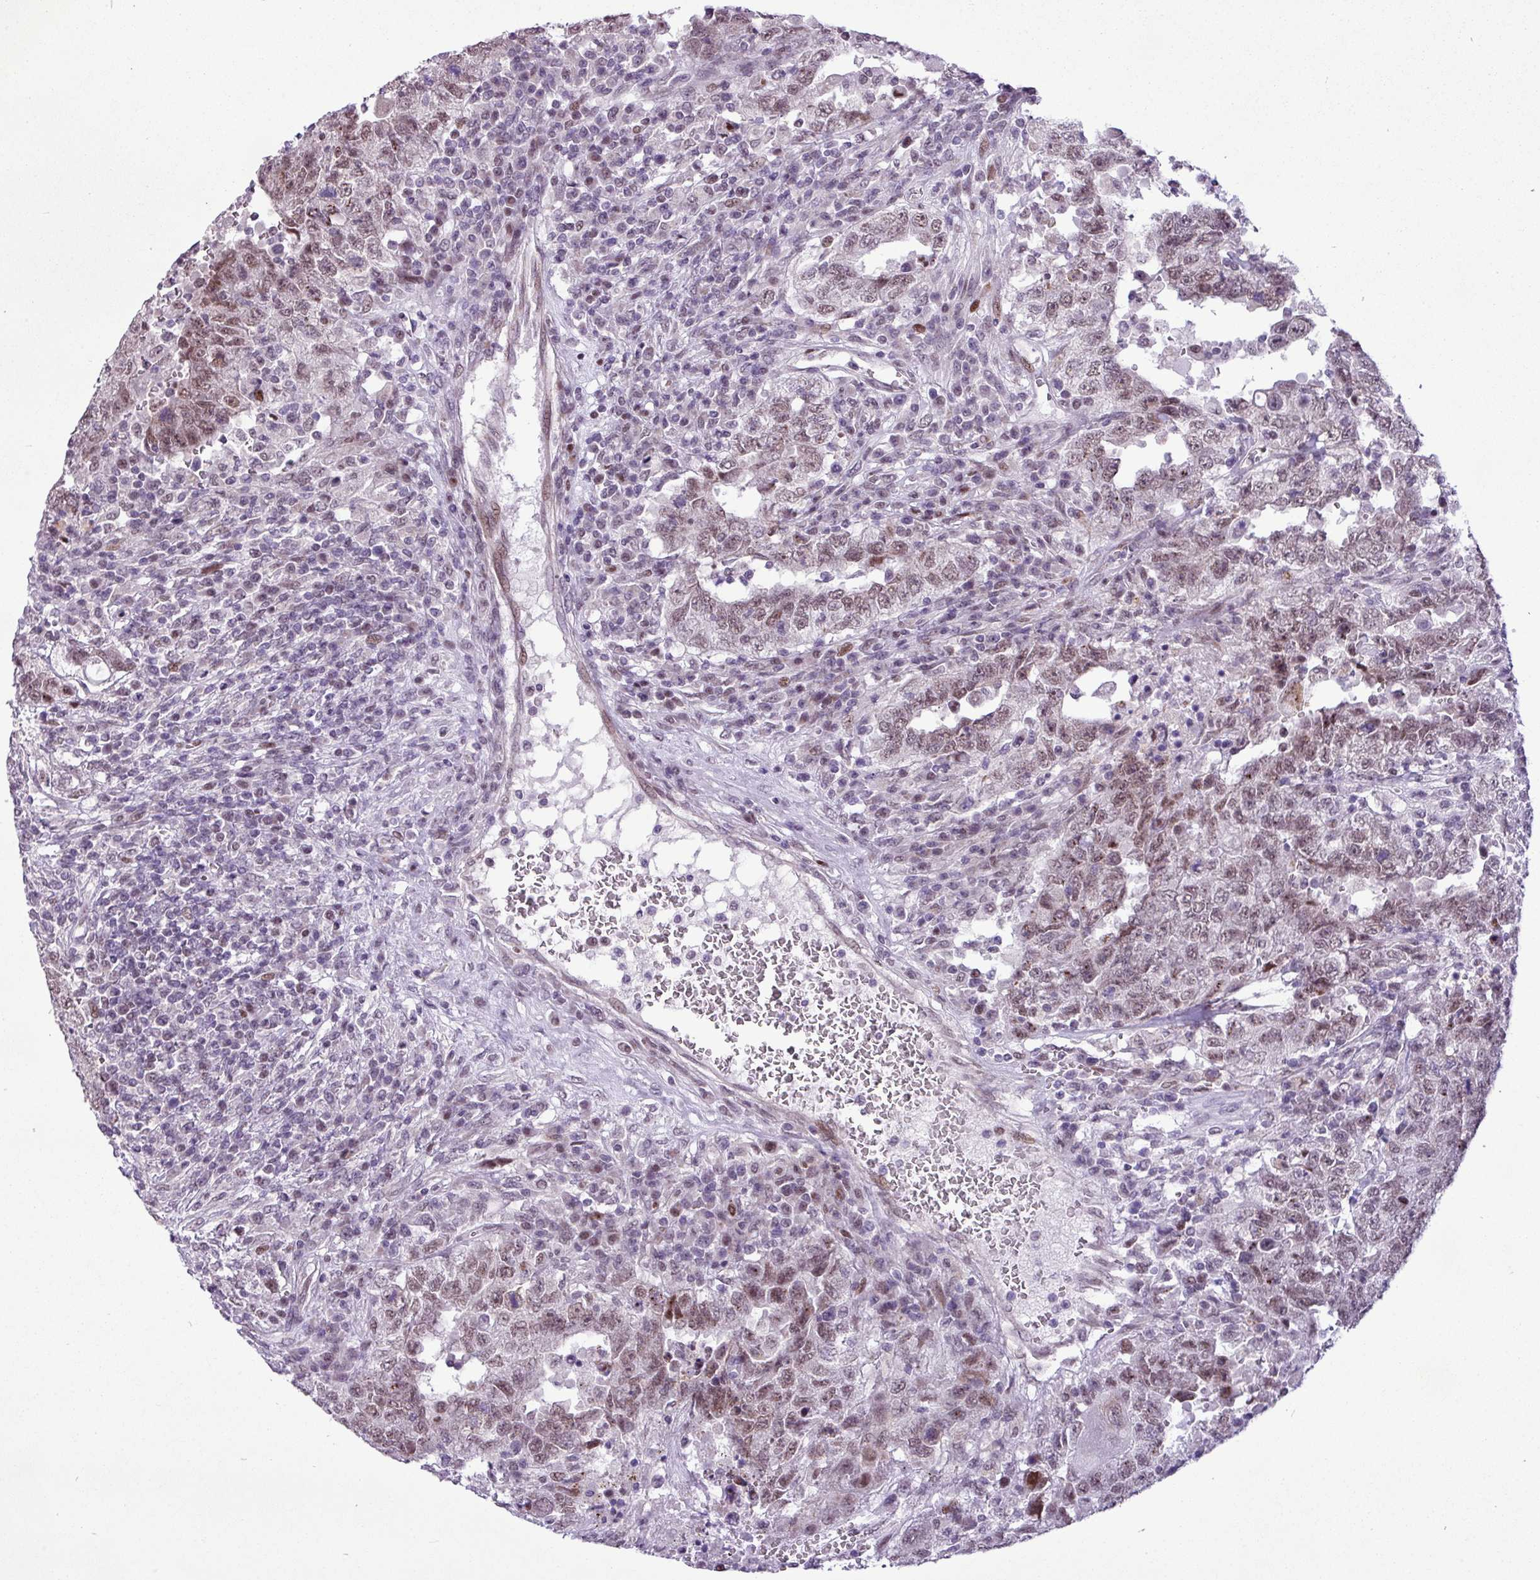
{"staining": {"intensity": "weak", "quantity": ">75%", "location": "nuclear"}, "tissue": "testis cancer", "cell_type": "Tumor cells", "image_type": "cancer", "snomed": [{"axis": "morphology", "description": "Carcinoma, Embryonal, NOS"}, {"axis": "topography", "description": "Testis"}], "caption": "DAB immunohistochemical staining of human testis embryonal carcinoma reveals weak nuclear protein staining in approximately >75% of tumor cells.", "gene": "ZNF354A", "patient": {"sex": "male", "age": 26}}